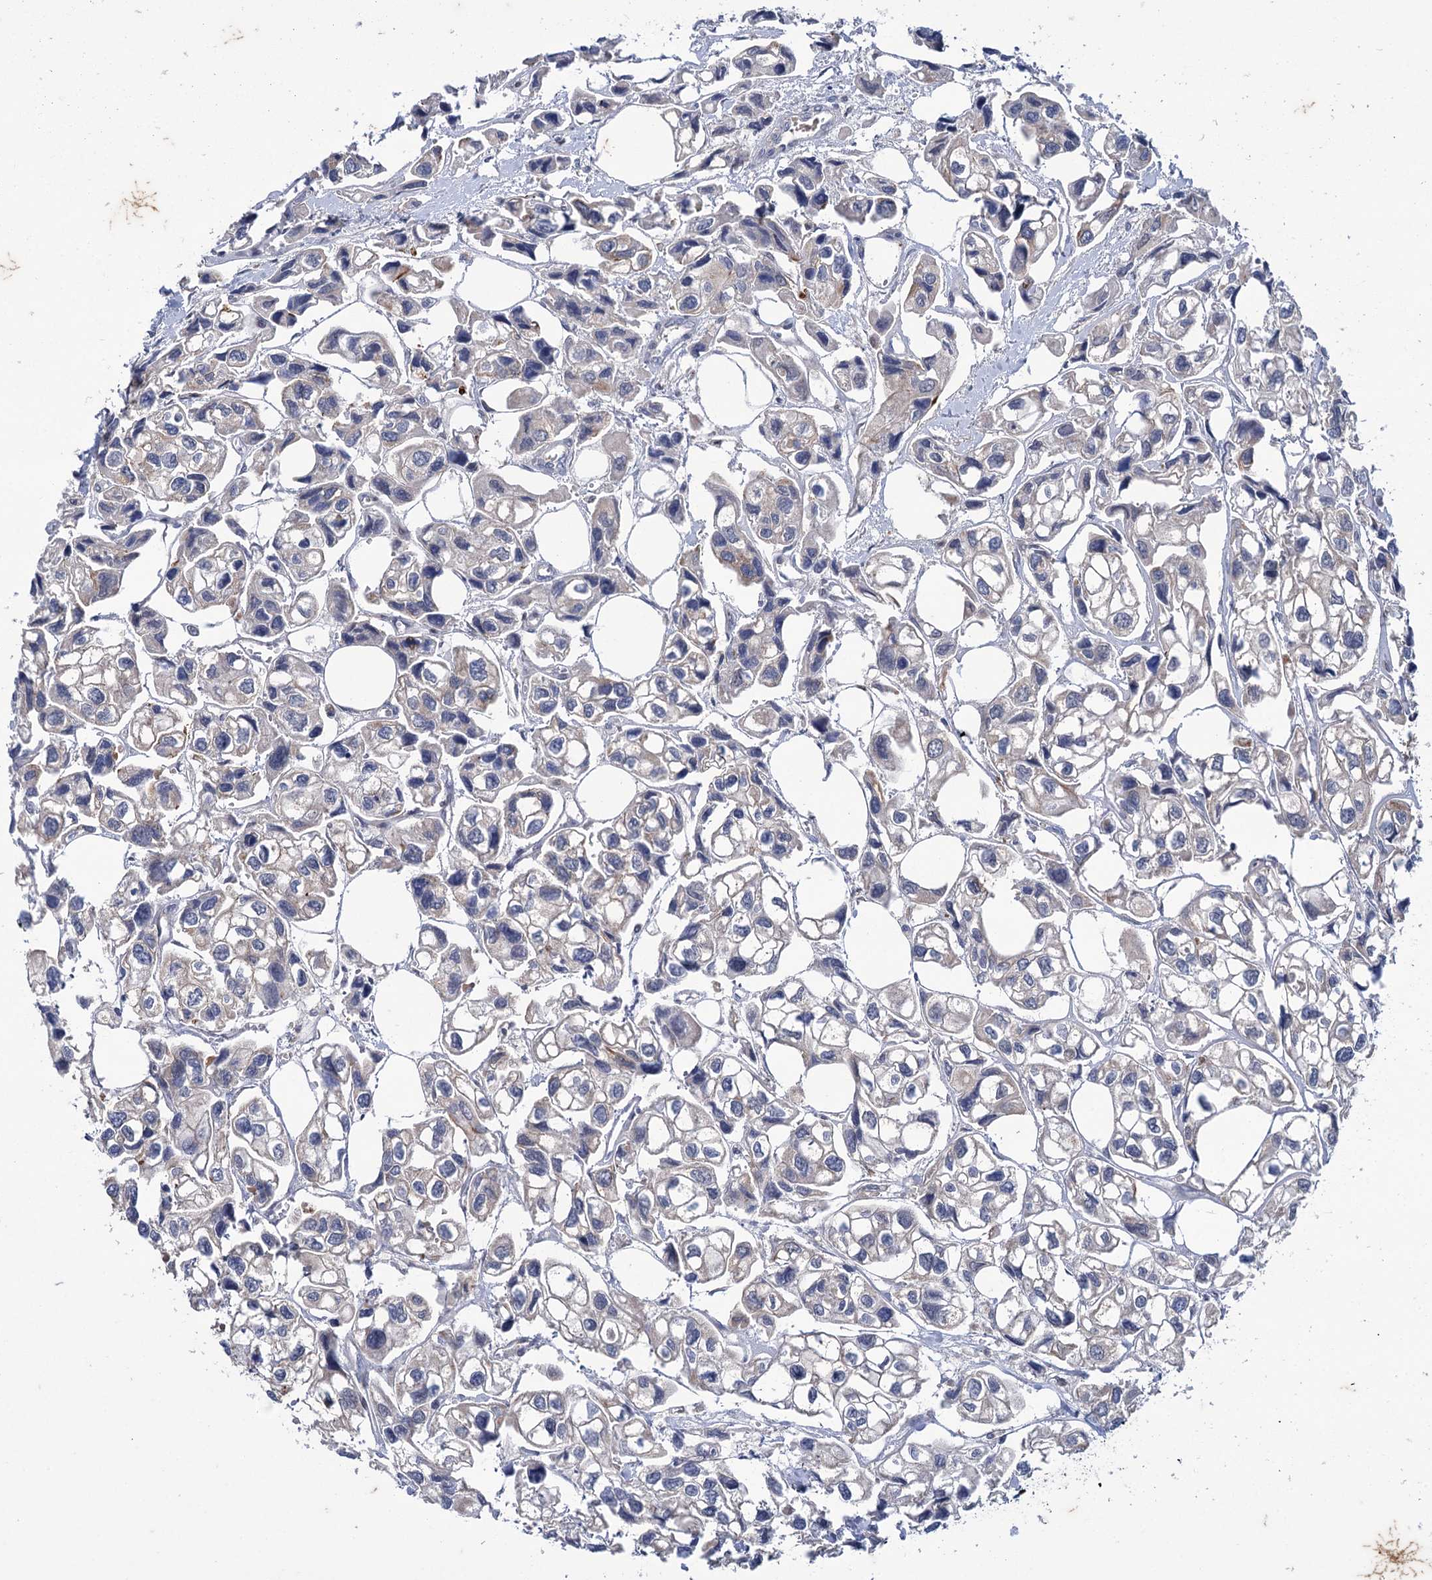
{"staining": {"intensity": "negative", "quantity": "none", "location": "none"}, "tissue": "urothelial cancer", "cell_type": "Tumor cells", "image_type": "cancer", "snomed": [{"axis": "morphology", "description": "Urothelial carcinoma, High grade"}, {"axis": "topography", "description": "Urinary bladder"}], "caption": "This is an immunohistochemistry image of human urothelial cancer. There is no expression in tumor cells.", "gene": "MID1IP1", "patient": {"sex": "male", "age": 67}}